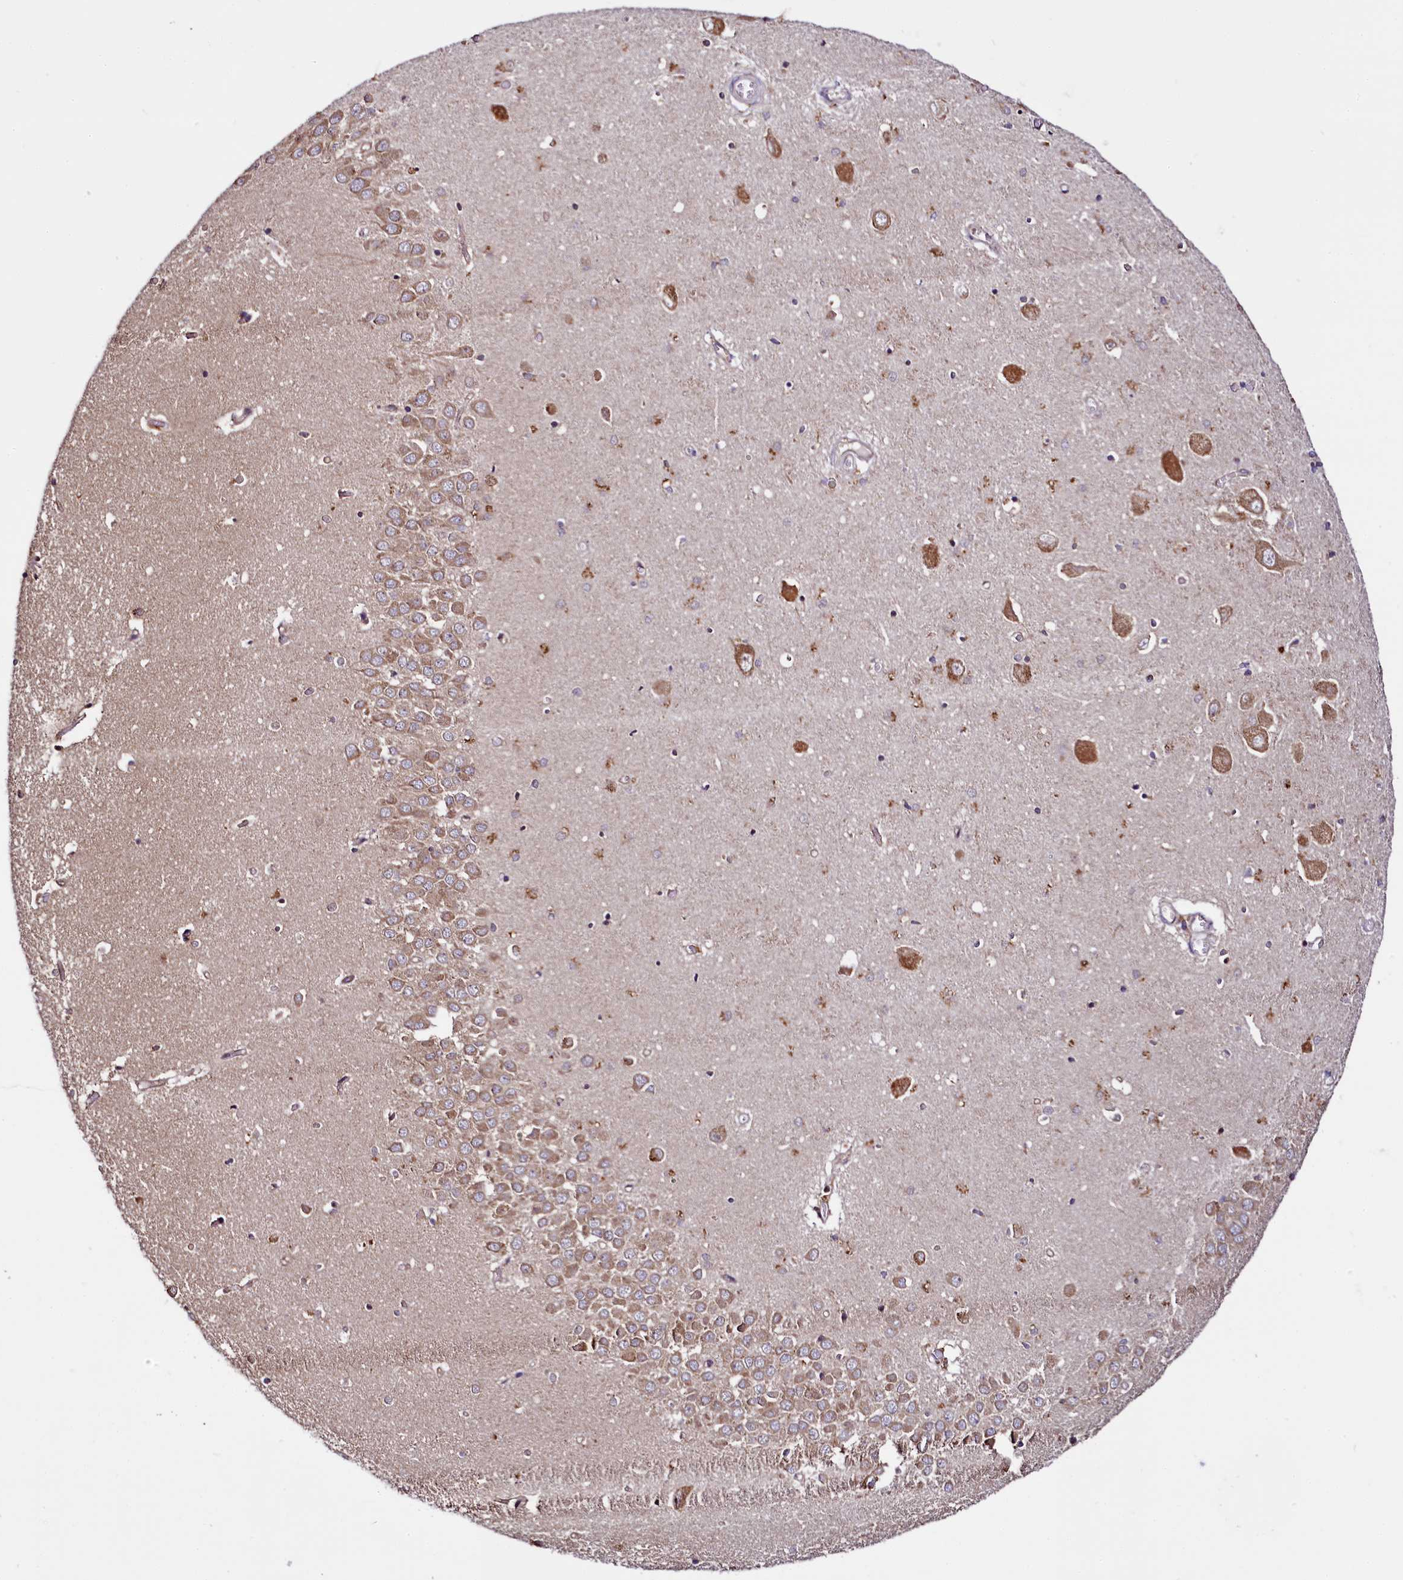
{"staining": {"intensity": "moderate", "quantity": "<25%", "location": "cytoplasmic/membranous"}, "tissue": "hippocampus", "cell_type": "Glial cells", "image_type": "normal", "snomed": [{"axis": "morphology", "description": "Normal tissue, NOS"}, {"axis": "topography", "description": "Hippocampus"}], "caption": "DAB immunohistochemical staining of benign human hippocampus exhibits moderate cytoplasmic/membranous protein expression in approximately <25% of glial cells.", "gene": "UFM1", "patient": {"sex": "male", "age": 70}}